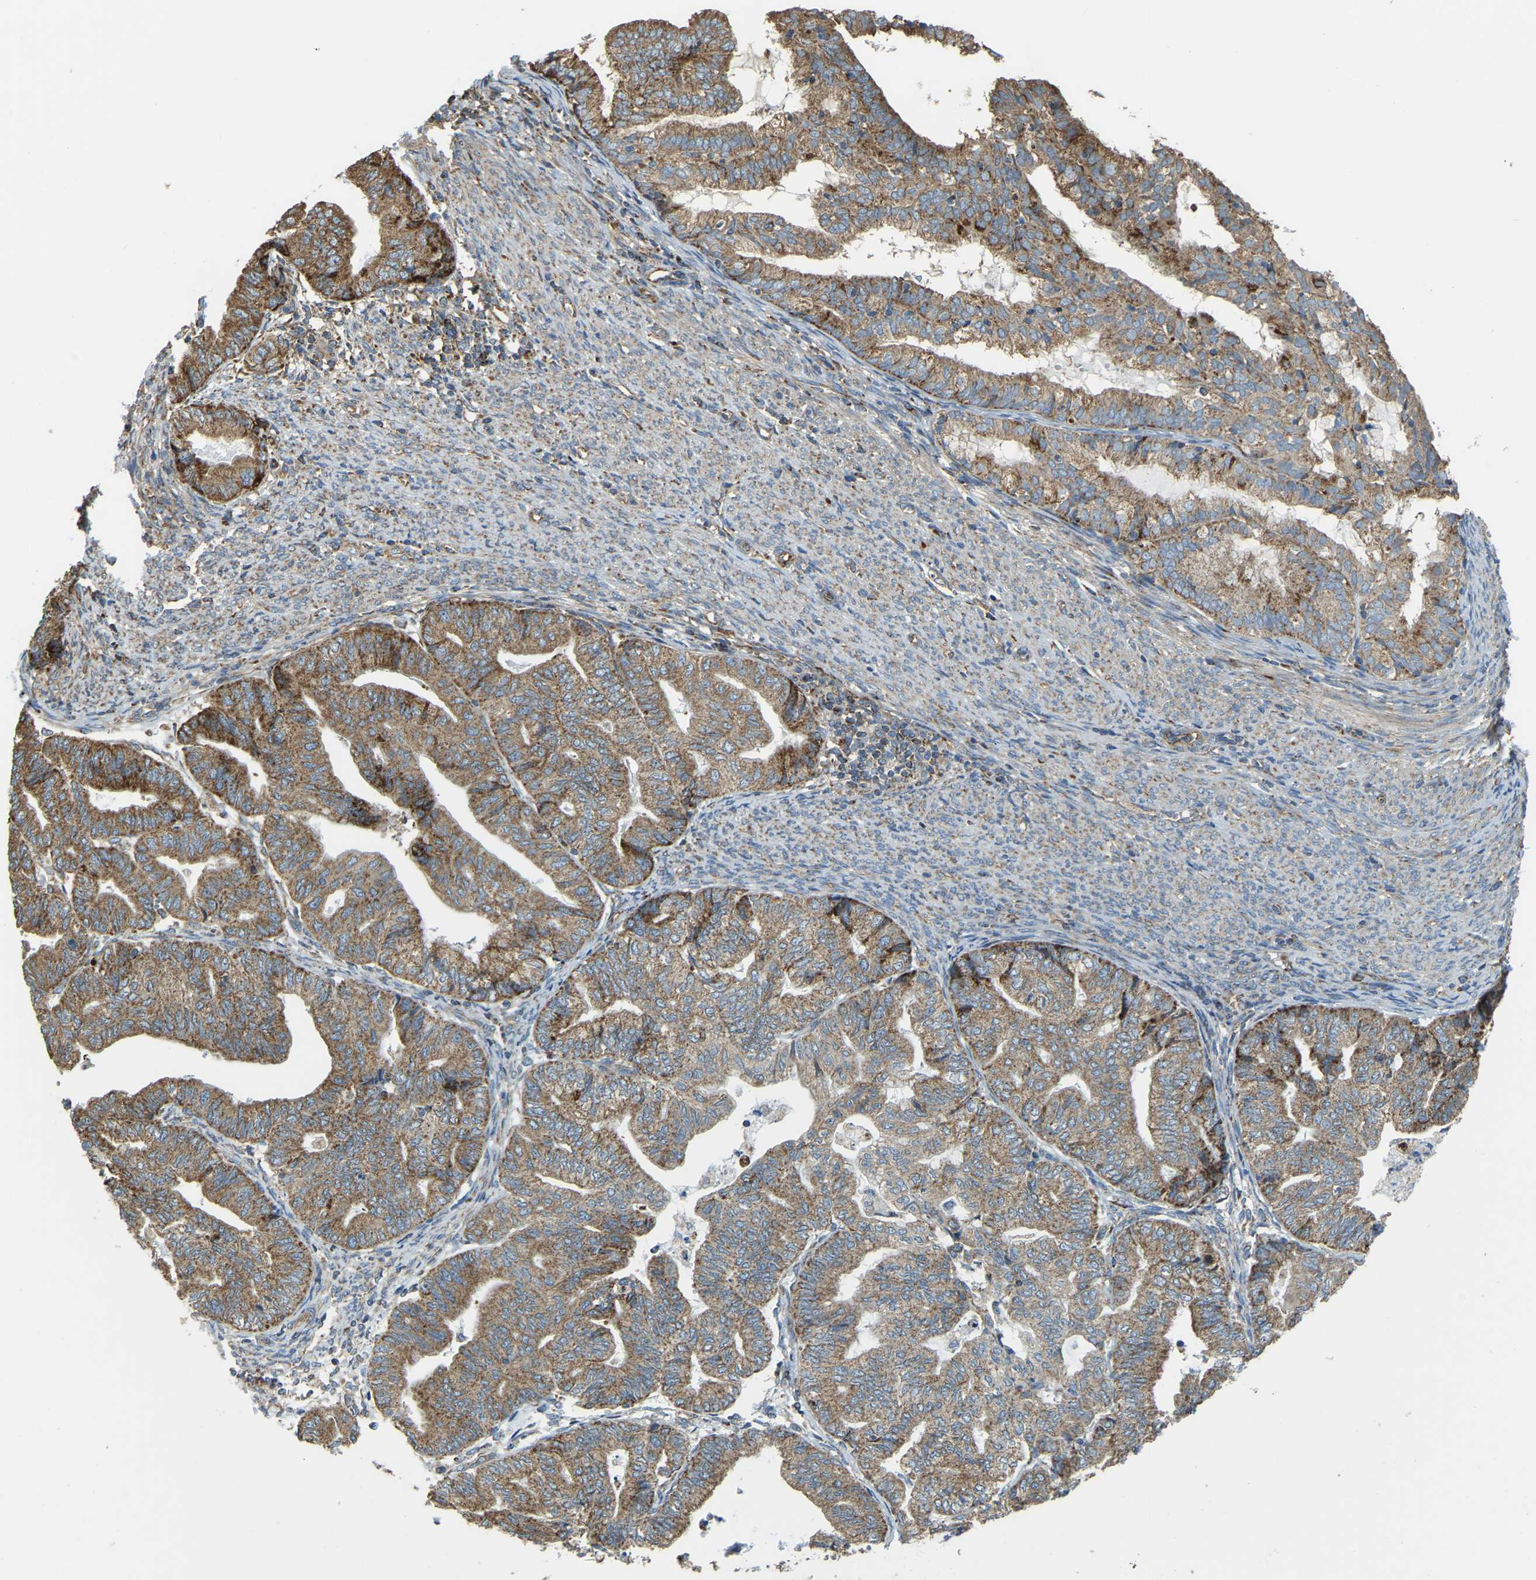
{"staining": {"intensity": "moderate", "quantity": ">75%", "location": "cytoplasmic/membranous"}, "tissue": "endometrial cancer", "cell_type": "Tumor cells", "image_type": "cancer", "snomed": [{"axis": "morphology", "description": "Adenocarcinoma, NOS"}, {"axis": "topography", "description": "Endometrium"}], "caption": "Brown immunohistochemical staining in endometrial cancer (adenocarcinoma) displays moderate cytoplasmic/membranous staining in approximately >75% of tumor cells. The staining was performed using DAB to visualize the protein expression in brown, while the nuclei were stained in blue with hematoxylin (Magnification: 20x).", "gene": "PSMD7", "patient": {"sex": "female", "age": 79}}